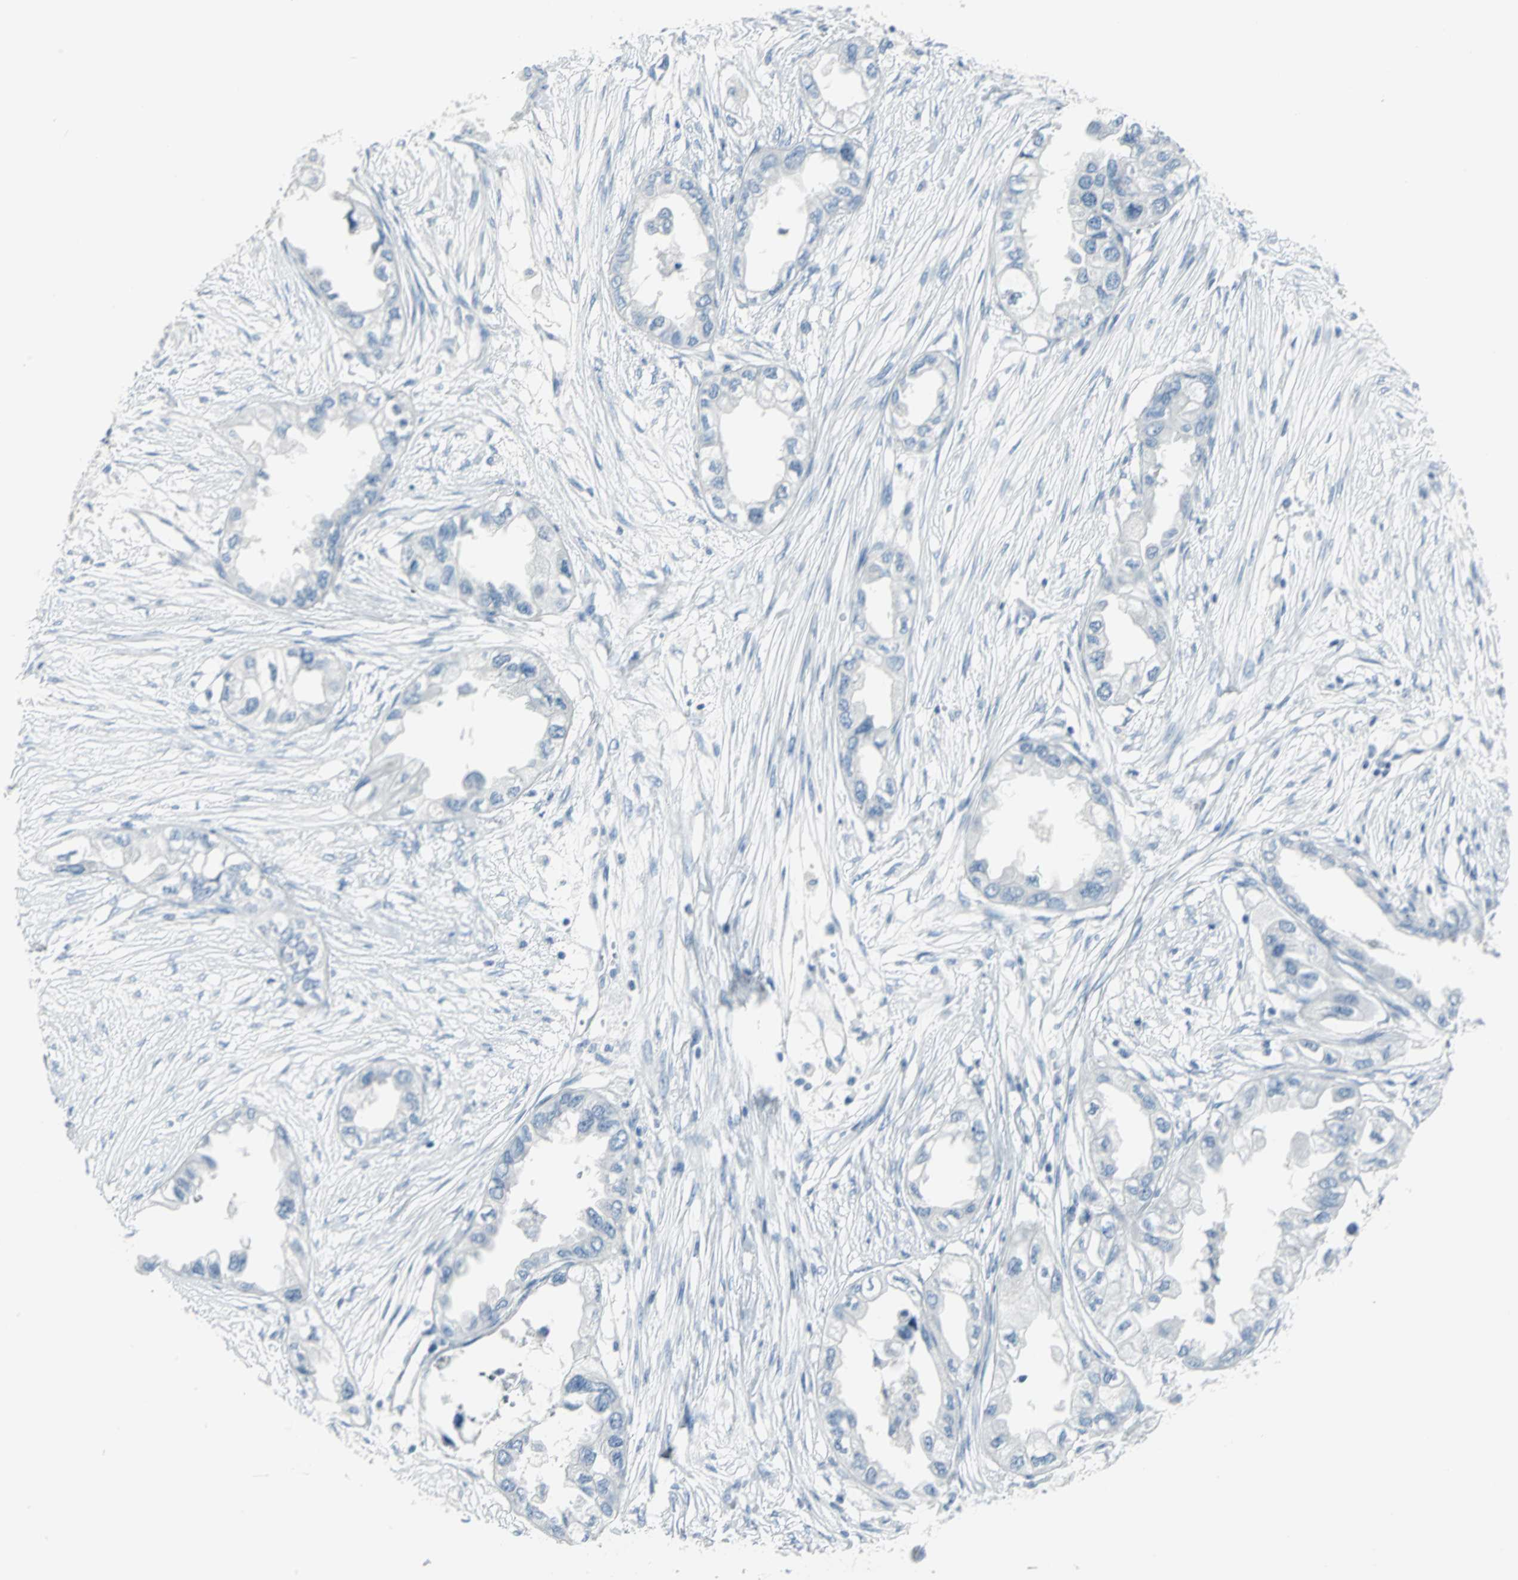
{"staining": {"intensity": "negative", "quantity": "none", "location": "none"}, "tissue": "endometrial cancer", "cell_type": "Tumor cells", "image_type": "cancer", "snomed": [{"axis": "morphology", "description": "Adenocarcinoma, NOS"}, {"axis": "topography", "description": "Endometrium"}], "caption": "This is a photomicrograph of immunohistochemistry staining of adenocarcinoma (endometrial), which shows no expression in tumor cells. The staining is performed using DAB brown chromogen with nuclei counter-stained in using hematoxylin.", "gene": "MCM3", "patient": {"sex": "female", "age": 67}}